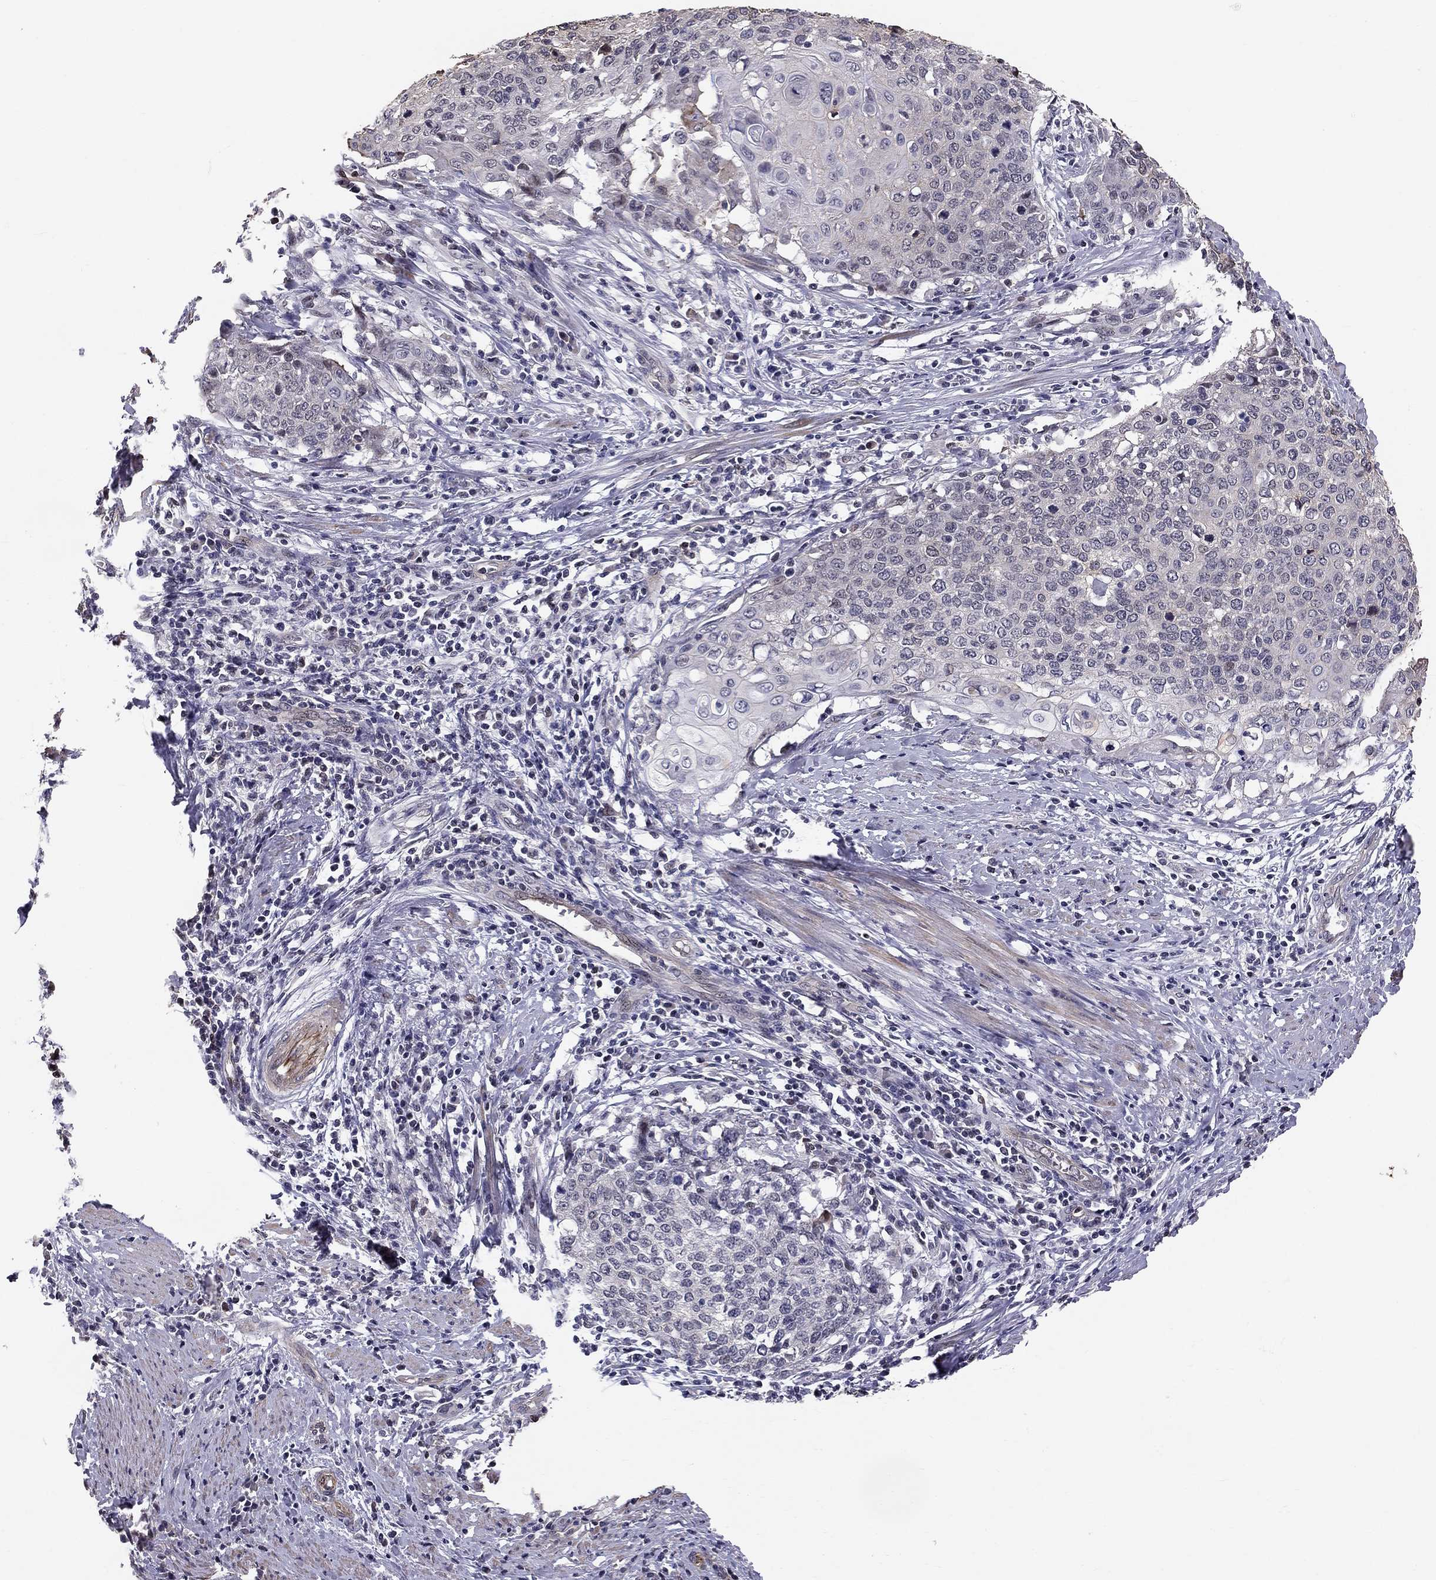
{"staining": {"intensity": "negative", "quantity": "none", "location": "none"}, "tissue": "cervical cancer", "cell_type": "Tumor cells", "image_type": "cancer", "snomed": [{"axis": "morphology", "description": "Squamous cell carcinoma, NOS"}, {"axis": "topography", "description": "Cervix"}], "caption": "Tumor cells show no significant expression in cervical squamous cell carcinoma.", "gene": "GJB4", "patient": {"sex": "female", "age": 39}}